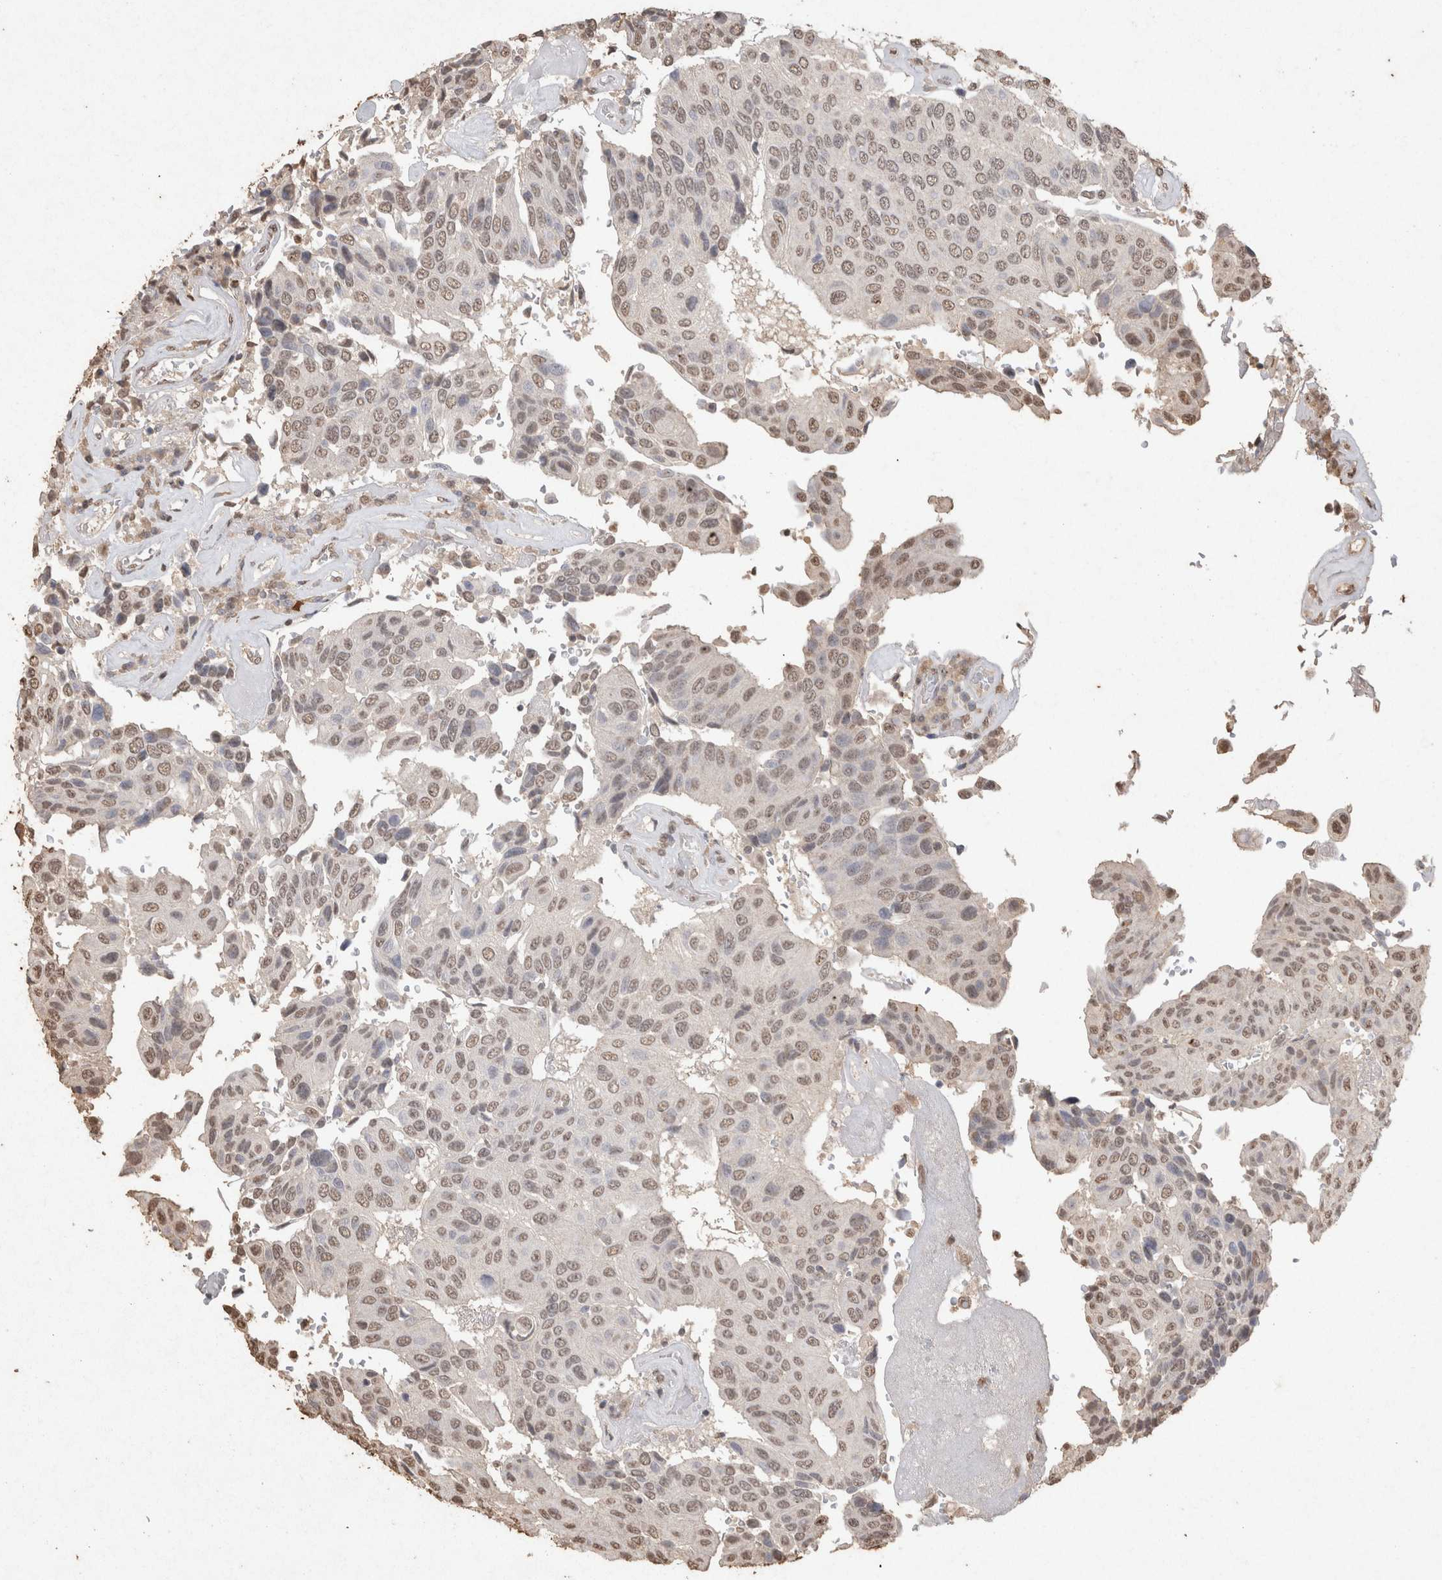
{"staining": {"intensity": "weak", "quantity": ">75%", "location": "nuclear"}, "tissue": "urothelial cancer", "cell_type": "Tumor cells", "image_type": "cancer", "snomed": [{"axis": "morphology", "description": "Urothelial carcinoma, High grade"}, {"axis": "topography", "description": "Urinary bladder"}], "caption": "A brown stain highlights weak nuclear staining of a protein in human urothelial cancer tumor cells. The protein is stained brown, and the nuclei are stained in blue (DAB IHC with brightfield microscopy, high magnification).", "gene": "MLX", "patient": {"sex": "male", "age": 66}}